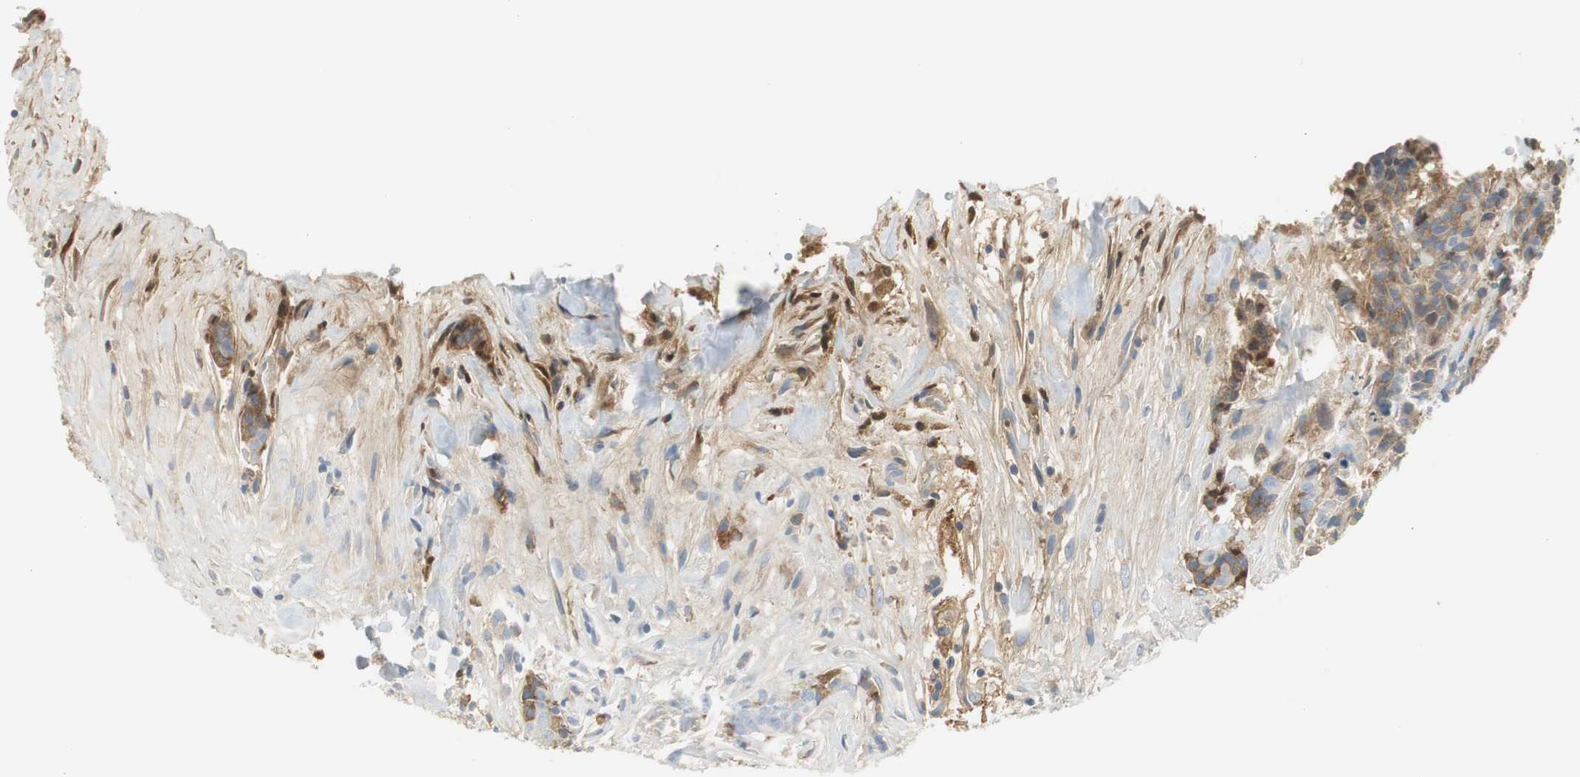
{"staining": {"intensity": "moderate", "quantity": "25%-75%", "location": "cytoplasmic/membranous,nuclear"}, "tissue": "breast cancer", "cell_type": "Tumor cells", "image_type": "cancer", "snomed": [{"axis": "morphology", "description": "Duct carcinoma"}, {"axis": "topography", "description": "Breast"}], "caption": "Immunohistochemistry (IHC) image of breast cancer (intraductal carcinoma) stained for a protein (brown), which demonstrates medium levels of moderate cytoplasmic/membranous and nuclear positivity in about 25%-75% of tumor cells.", "gene": "SERPINF1", "patient": {"sex": "female", "age": 40}}